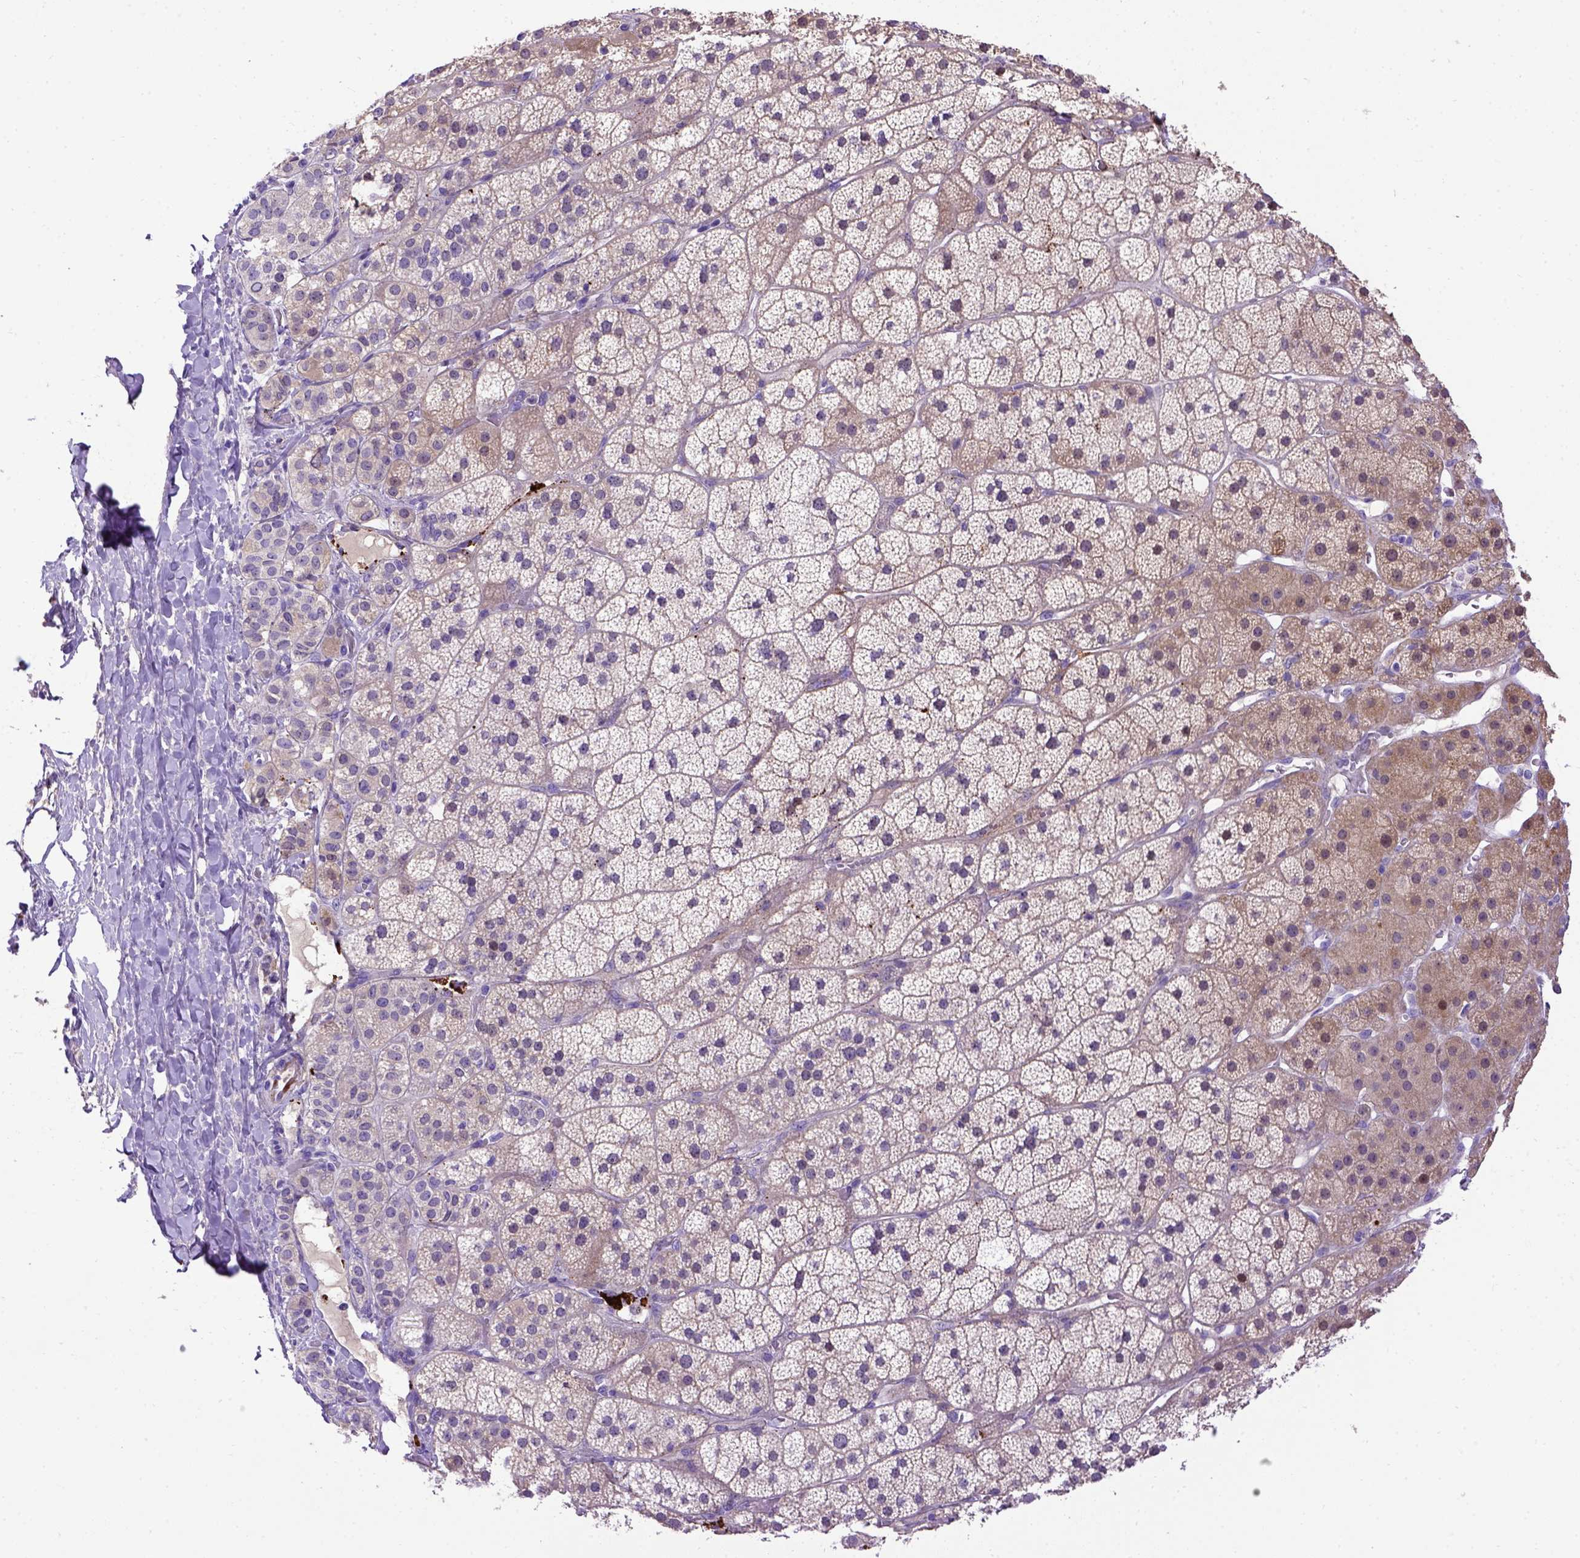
{"staining": {"intensity": "moderate", "quantity": ">75%", "location": "cytoplasmic/membranous,nuclear"}, "tissue": "adrenal gland", "cell_type": "Glandular cells", "image_type": "normal", "snomed": [{"axis": "morphology", "description": "Normal tissue, NOS"}, {"axis": "topography", "description": "Adrenal gland"}], "caption": "High-power microscopy captured an immunohistochemistry (IHC) image of normal adrenal gland, revealing moderate cytoplasmic/membranous,nuclear staining in about >75% of glandular cells.", "gene": "ADAM12", "patient": {"sex": "male", "age": 57}}